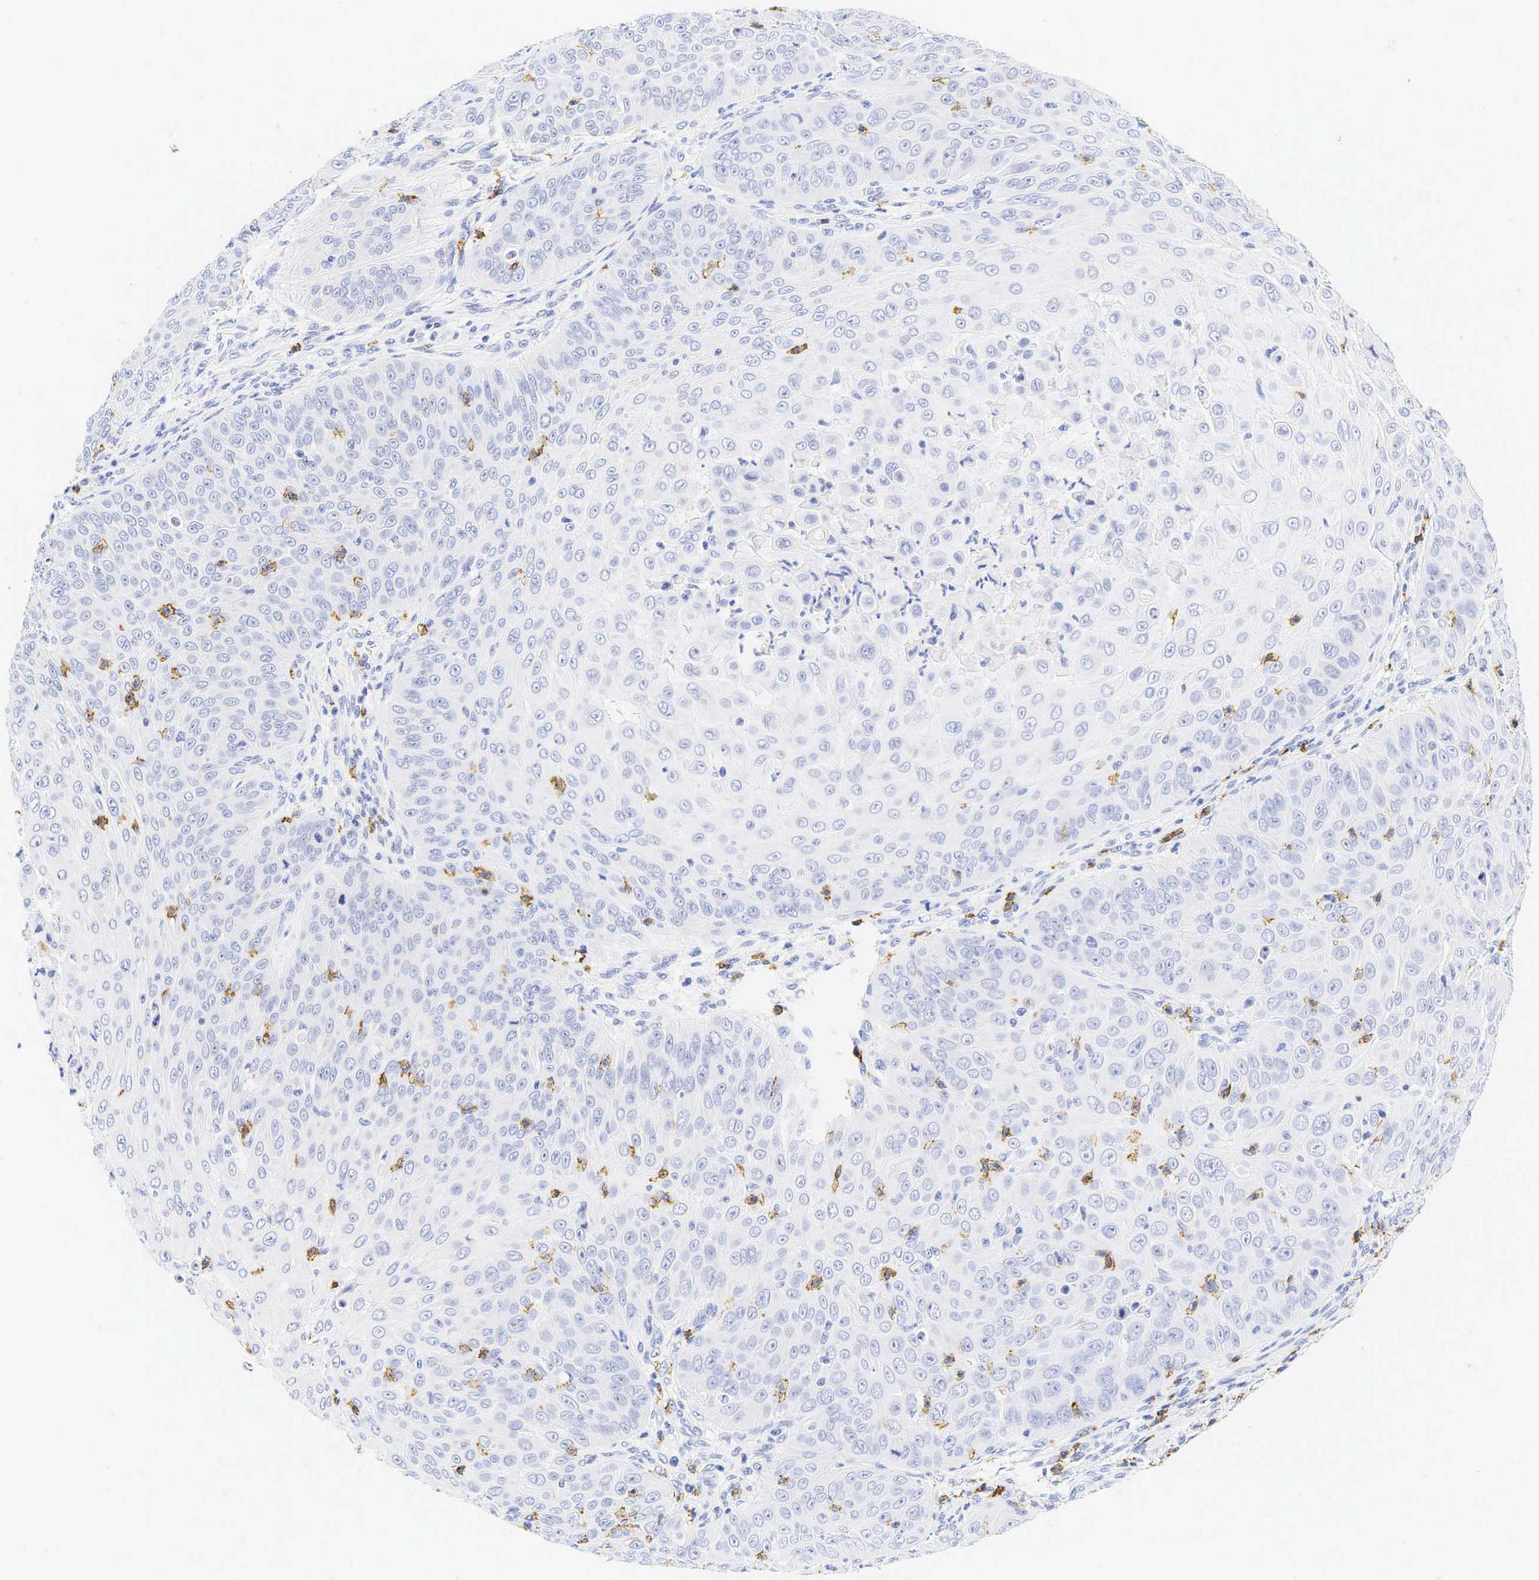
{"staining": {"intensity": "negative", "quantity": "none", "location": "none"}, "tissue": "skin cancer", "cell_type": "Tumor cells", "image_type": "cancer", "snomed": [{"axis": "morphology", "description": "Squamous cell carcinoma, NOS"}, {"axis": "topography", "description": "Skin"}], "caption": "Immunohistochemical staining of human skin cancer demonstrates no significant positivity in tumor cells.", "gene": "CD8A", "patient": {"sex": "male", "age": 82}}